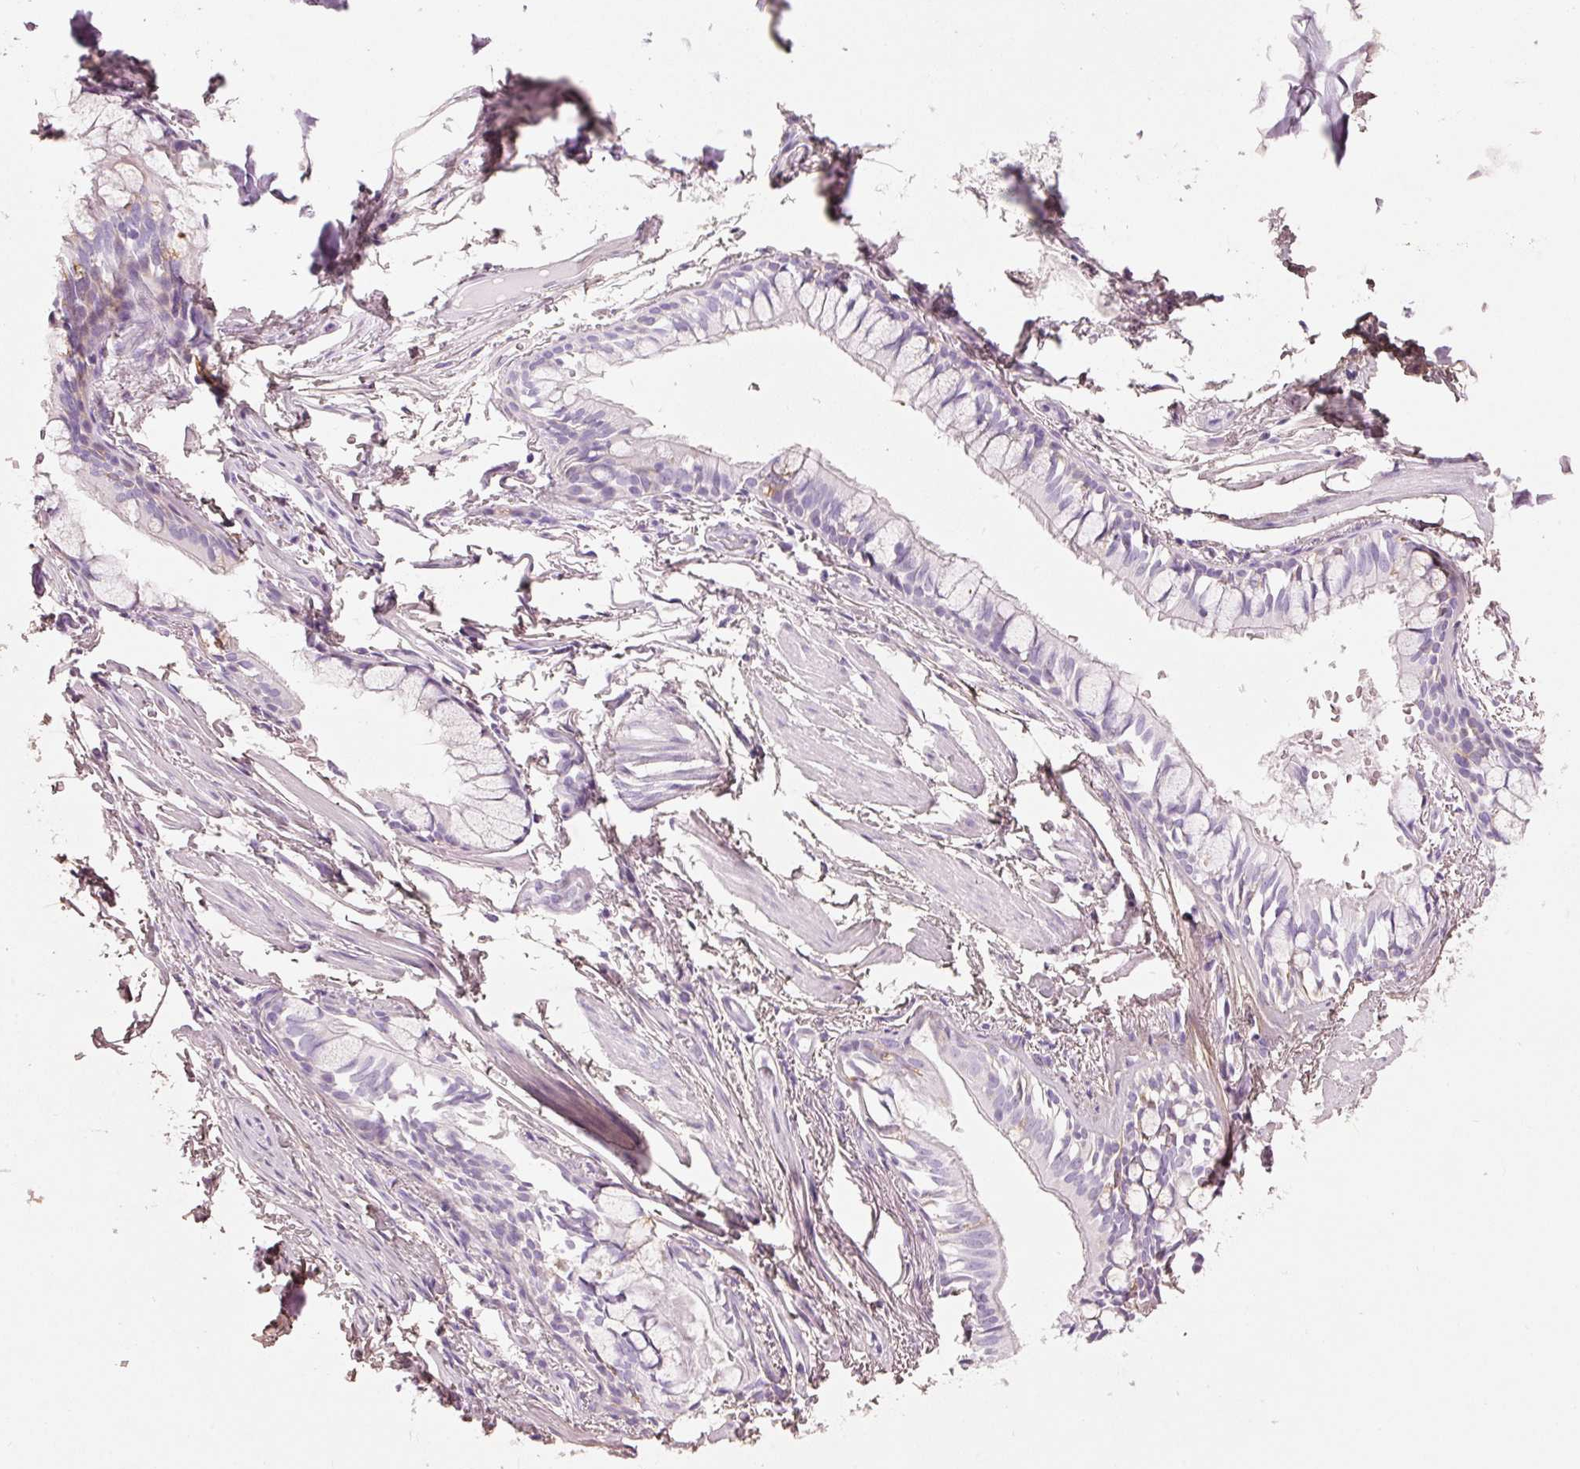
{"staining": {"intensity": "negative", "quantity": "none", "location": "none"}, "tissue": "soft tissue", "cell_type": "Fibroblasts", "image_type": "normal", "snomed": [{"axis": "morphology", "description": "Normal tissue, NOS"}, {"axis": "topography", "description": "Bronchus"}], "caption": "Immunohistochemical staining of unremarkable soft tissue demonstrates no significant positivity in fibroblasts. The staining is performed using DAB (3,3'-diaminobenzidine) brown chromogen with nuclei counter-stained in using hematoxylin.", "gene": "PDXDC1", "patient": {"sex": "male", "age": 70}}